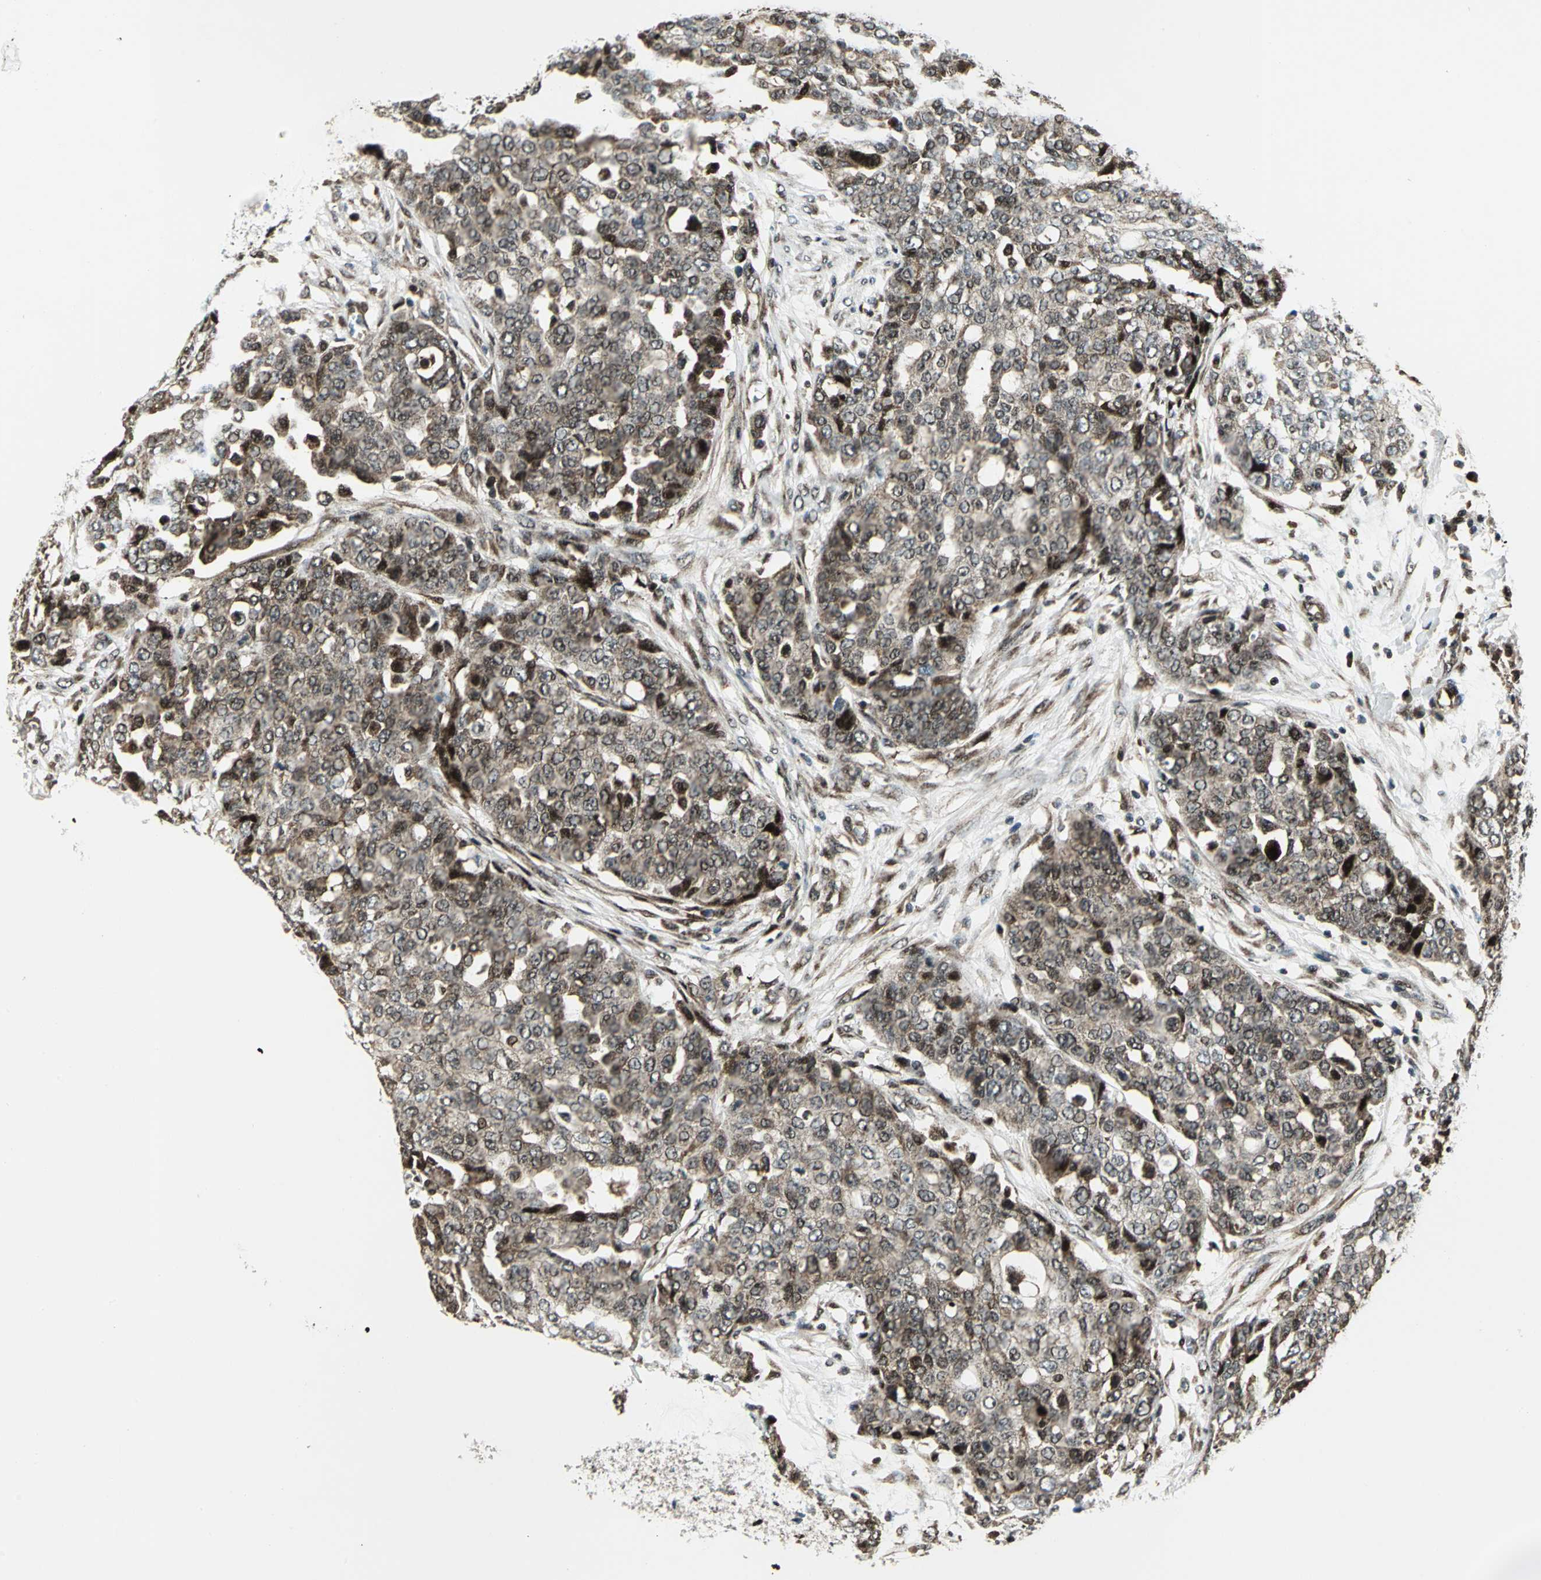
{"staining": {"intensity": "moderate", "quantity": ">75%", "location": "cytoplasmic/membranous,nuclear"}, "tissue": "ovarian cancer", "cell_type": "Tumor cells", "image_type": "cancer", "snomed": [{"axis": "morphology", "description": "Cystadenocarcinoma, serous, NOS"}, {"axis": "topography", "description": "Soft tissue"}, {"axis": "topography", "description": "Ovary"}], "caption": "Immunohistochemistry (IHC) of ovarian cancer shows medium levels of moderate cytoplasmic/membranous and nuclear positivity in approximately >75% of tumor cells.", "gene": "COPS5", "patient": {"sex": "female", "age": 57}}